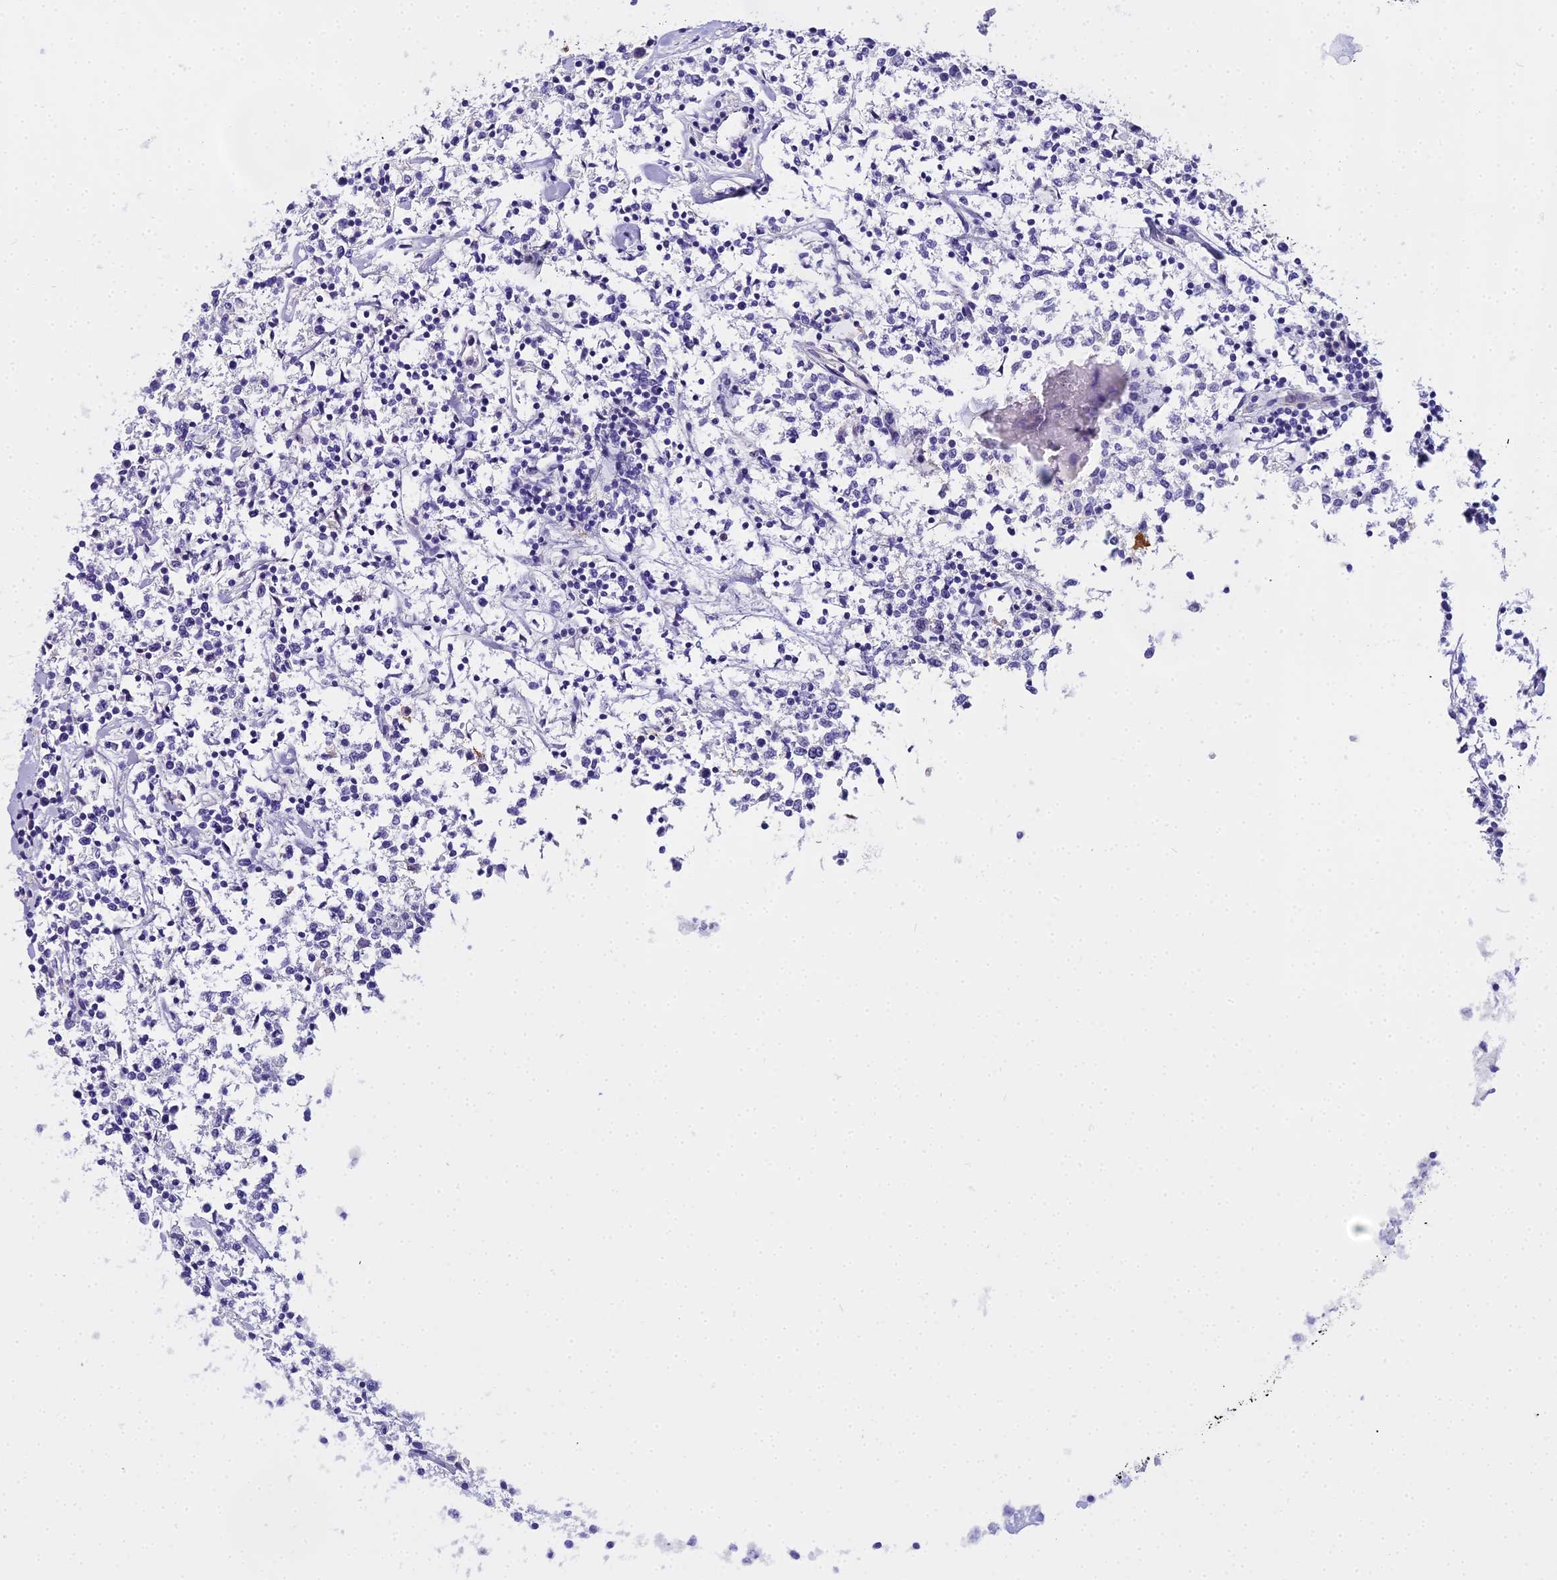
{"staining": {"intensity": "negative", "quantity": "none", "location": "none"}, "tissue": "lymphoma", "cell_type": "Tumor cells", "image_type": "cancer", "snomed": [{"axis": "morphology", "description": "Malignant lymphoma, non-Hodgkin's type, Low grade"}, {"axis": "topography", "description": "Small intestine"}], "caption": "Immunohistochemistry micrograph of neoplastic tissue: human lymphoma stained with DAB shows no significant protein positivity in tumor cells.", "gene": "MAT2A", "patient": {"sex": "female", "age": 59}}